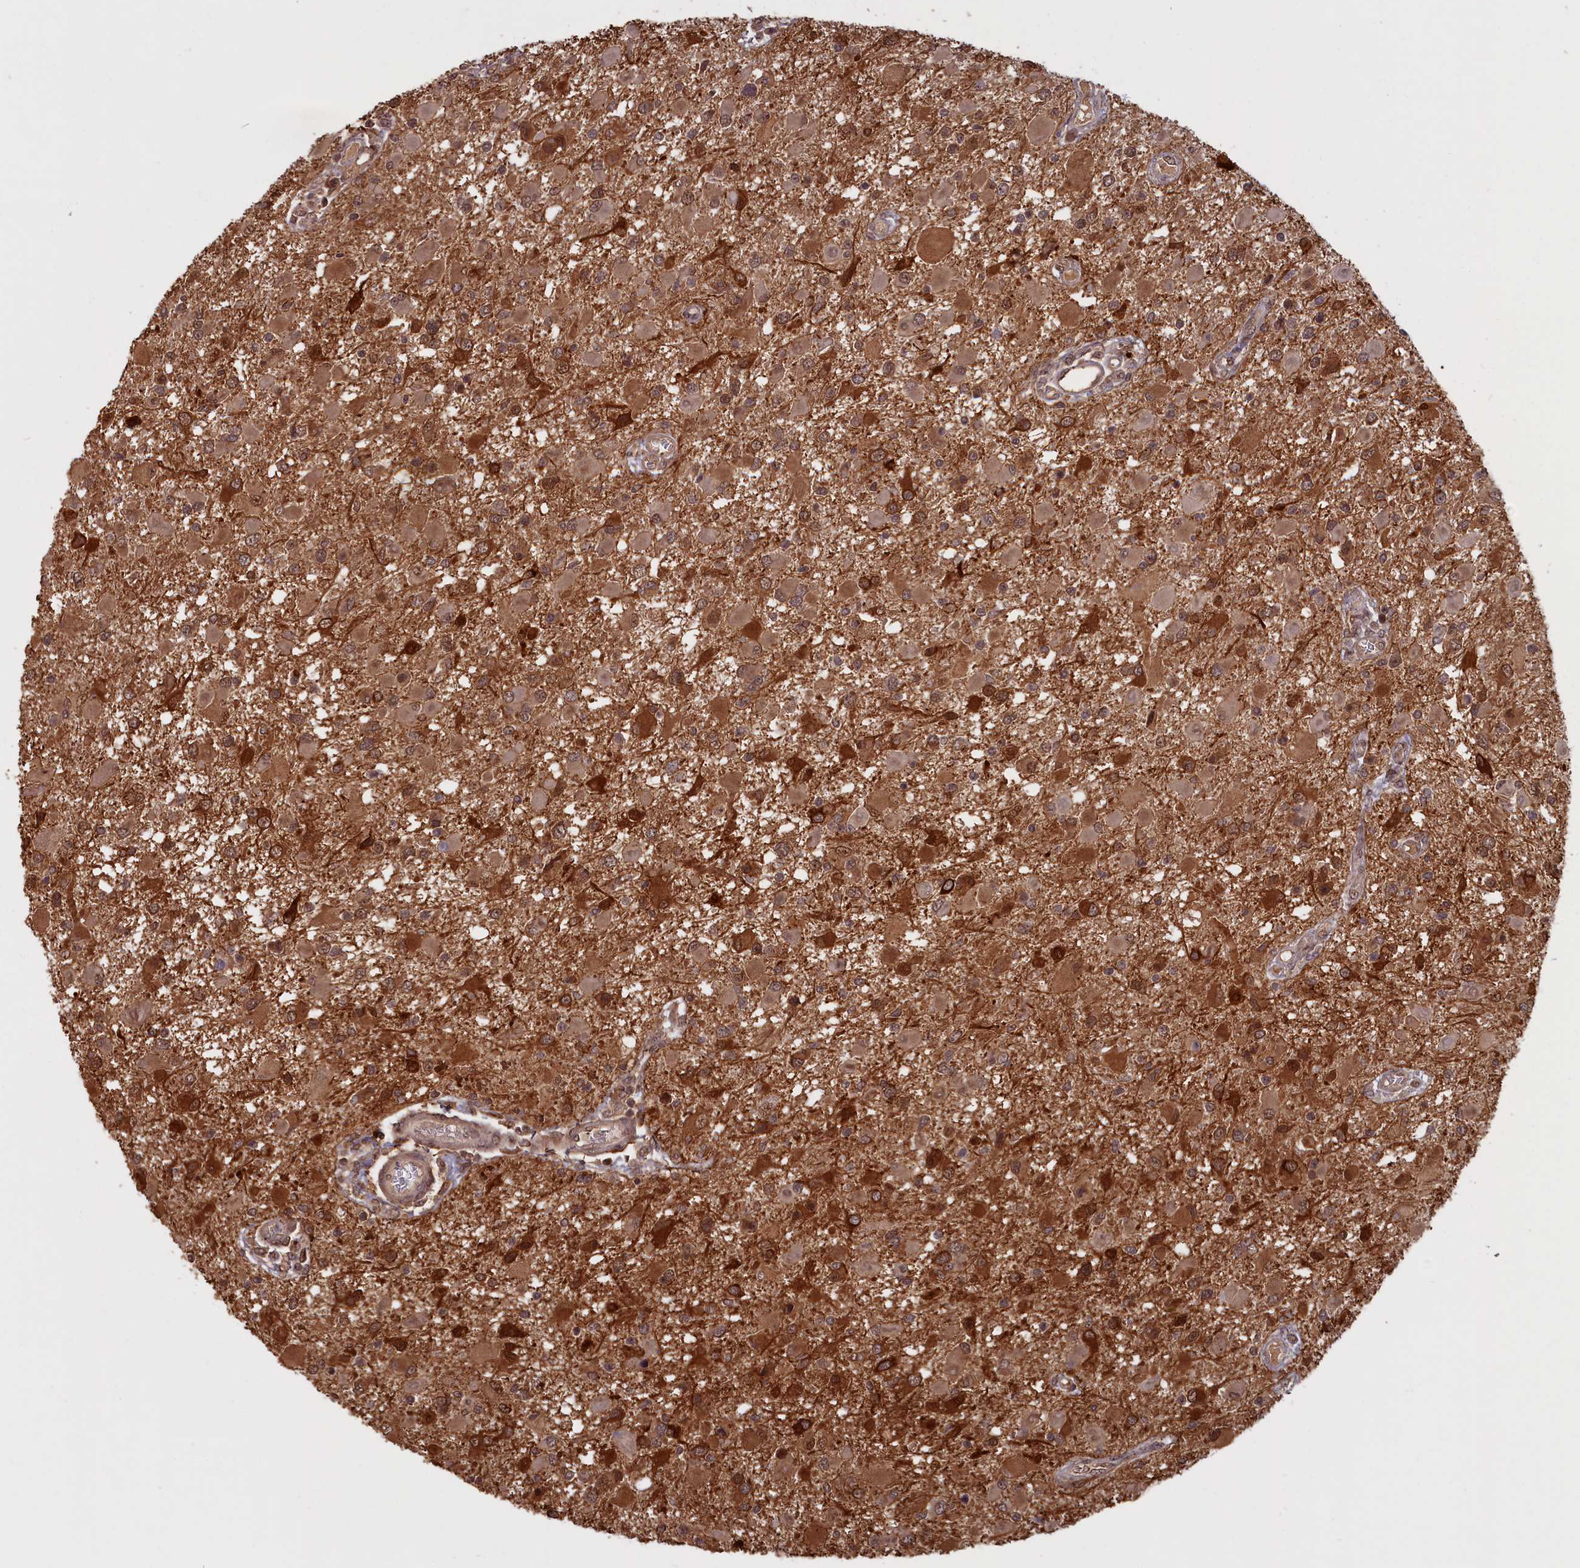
{"staining": {"intensity": "strong", "quantity": ">75%", "location": "cytoplasmic/membranous,nuclear"}, "tissue": "glioma", "cell_type": "Tumor cells", "image_type": "cancer", "snomed": [{"axis": "morphology", "description": "Glioma, malignant, High grade"}, {"axis": "topography", "description": "Brain"}], "caption": "Tumor cells demonstrate strong cytoplasmic/membranous and nuclear expression in about >75% of cells in malignant glioma (high-grade).", "gene": "HIF3A", "patient": {"sex": "male", "age": 53}}